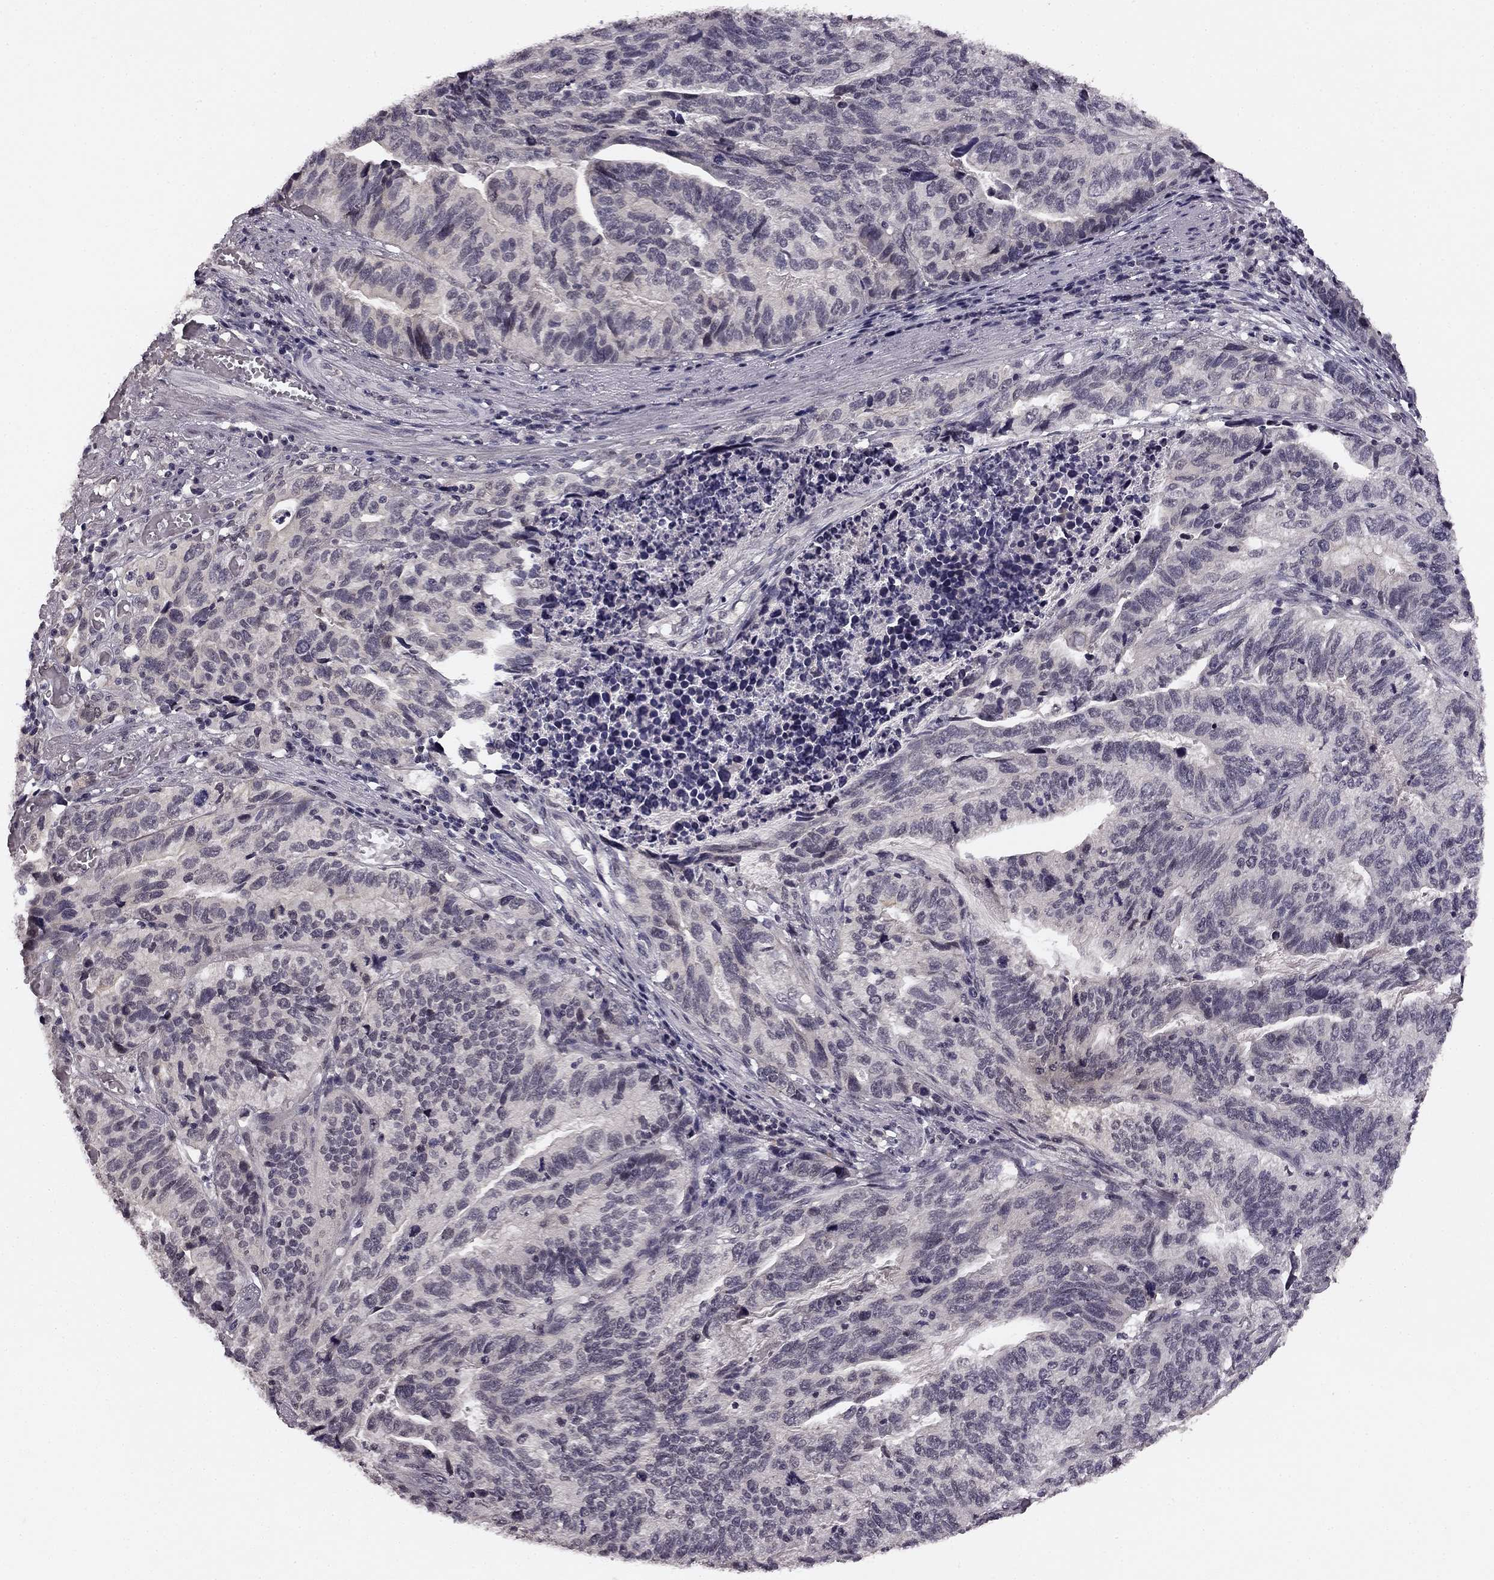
{"staining": {"intensity": "negative", "quantity": "none", "location": "none"}, "tissue": "stomach cancer", "cell_type": "Tumor cells", "image_type": "cancer", "snomed": [{"axis": "morphology", "description": "Adenocarcinoma, NOS"}, {"axis": "topography", "description": "Stomach, upper"}], "caption": "Immunohistochemistry image of neoplastic tissue: stomach cancer stained with DAB reveals no significant protein positivity in tumor cells.", "gene": "HCN4", "patient": {"sex": "female", "age": 67}}